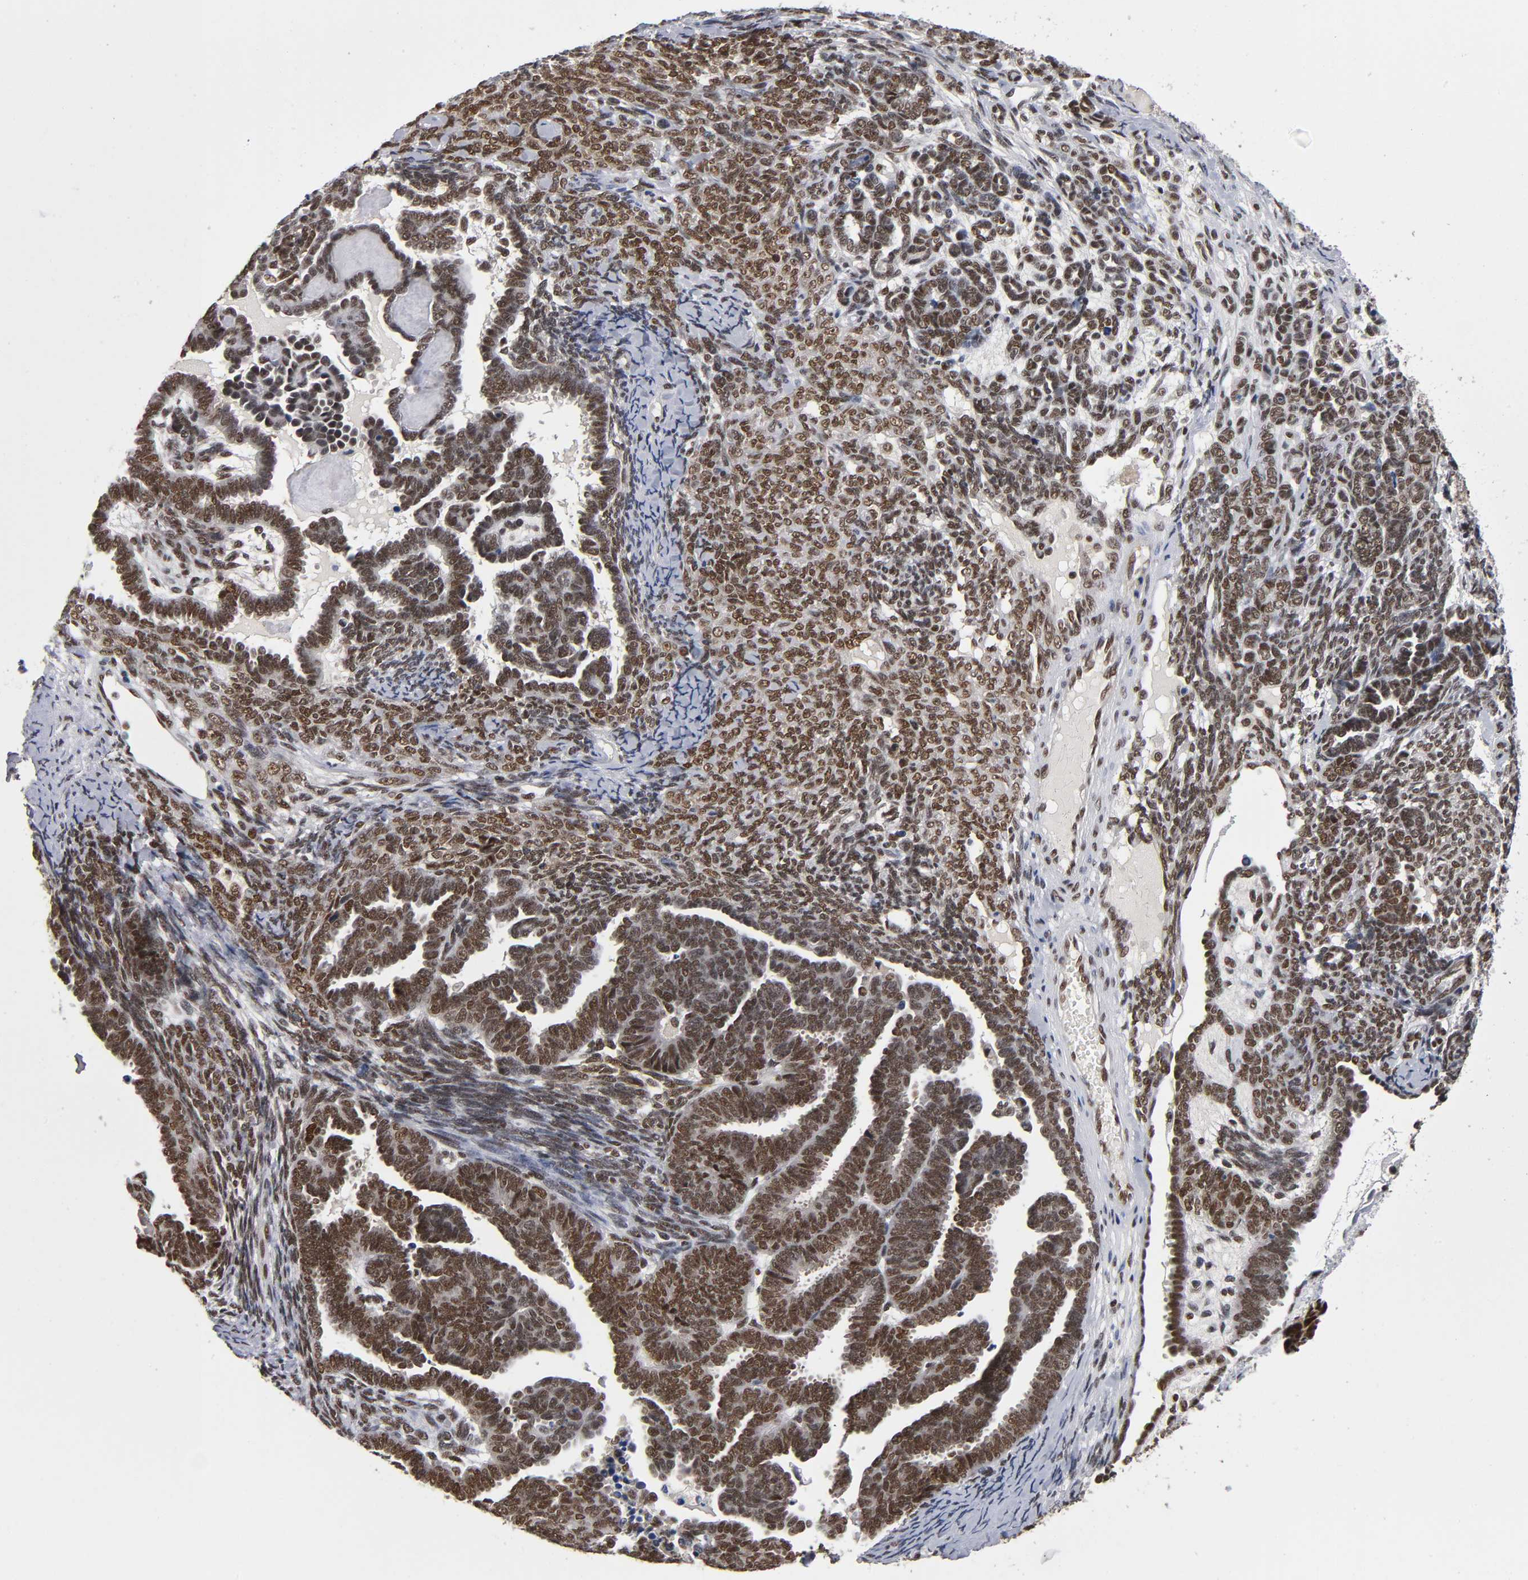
{"staining": {"intensity": "strong", "quantity": ">75%", "location": "nuclear"}, "tissue": "endometrial cancer", "cell_type": "Tumor cells", "image_type": "cancer", "snomed": [{"axis": "morphology", "description": "Neoplasm, malignant, NOS"}, {"axis": "topography", "description": "Endometrium"}], "caption": "DAB immunohistochemical staining of human neoplasm (malignant) (endometrial) displays strong nuclear protein expression in approximately >75% of tumor cells.", "gene": "ILKAP", "patient": {"sex": "female", "age": 74}}